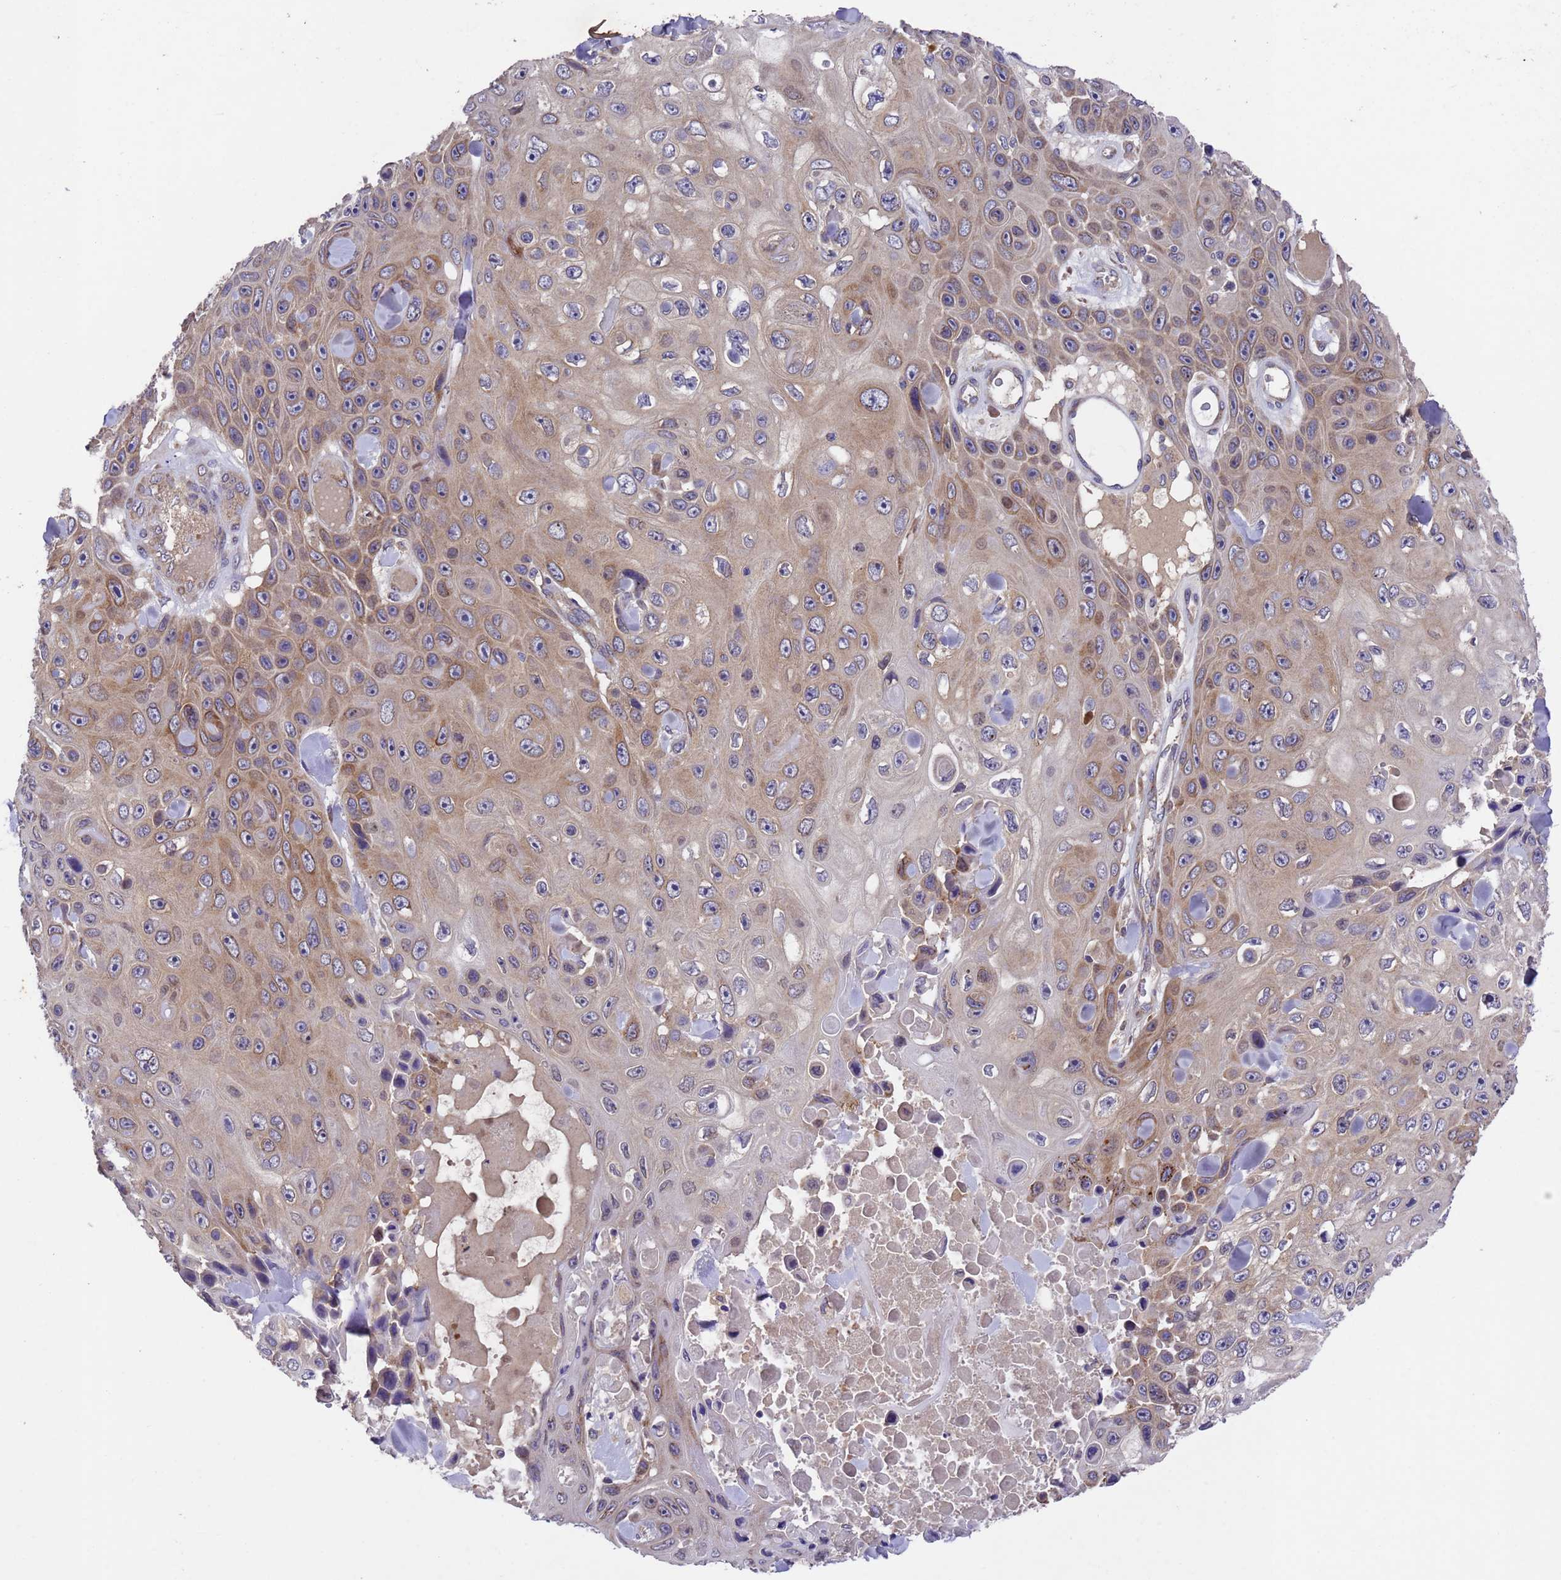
{"staining": {"intensity": "moderate", "quantity": ">75%", "location": "cytoplasmic/membranous"}, "tissue": "skin cancer", "cell_type": "Tumor cells", "image_type": "cancer", "snomed": [{"axis": "morphology", "description": "Squamous cell carcinoma, NOS"}, {"axis": "topography", "description": "Skin"}], "caption": "Skin squamous cell carcinoma stained with a protein marker displays moderate staining in tumor cells.", "gene": "DCAF12L2", "patient": {"sex": "male", "age": 82}}